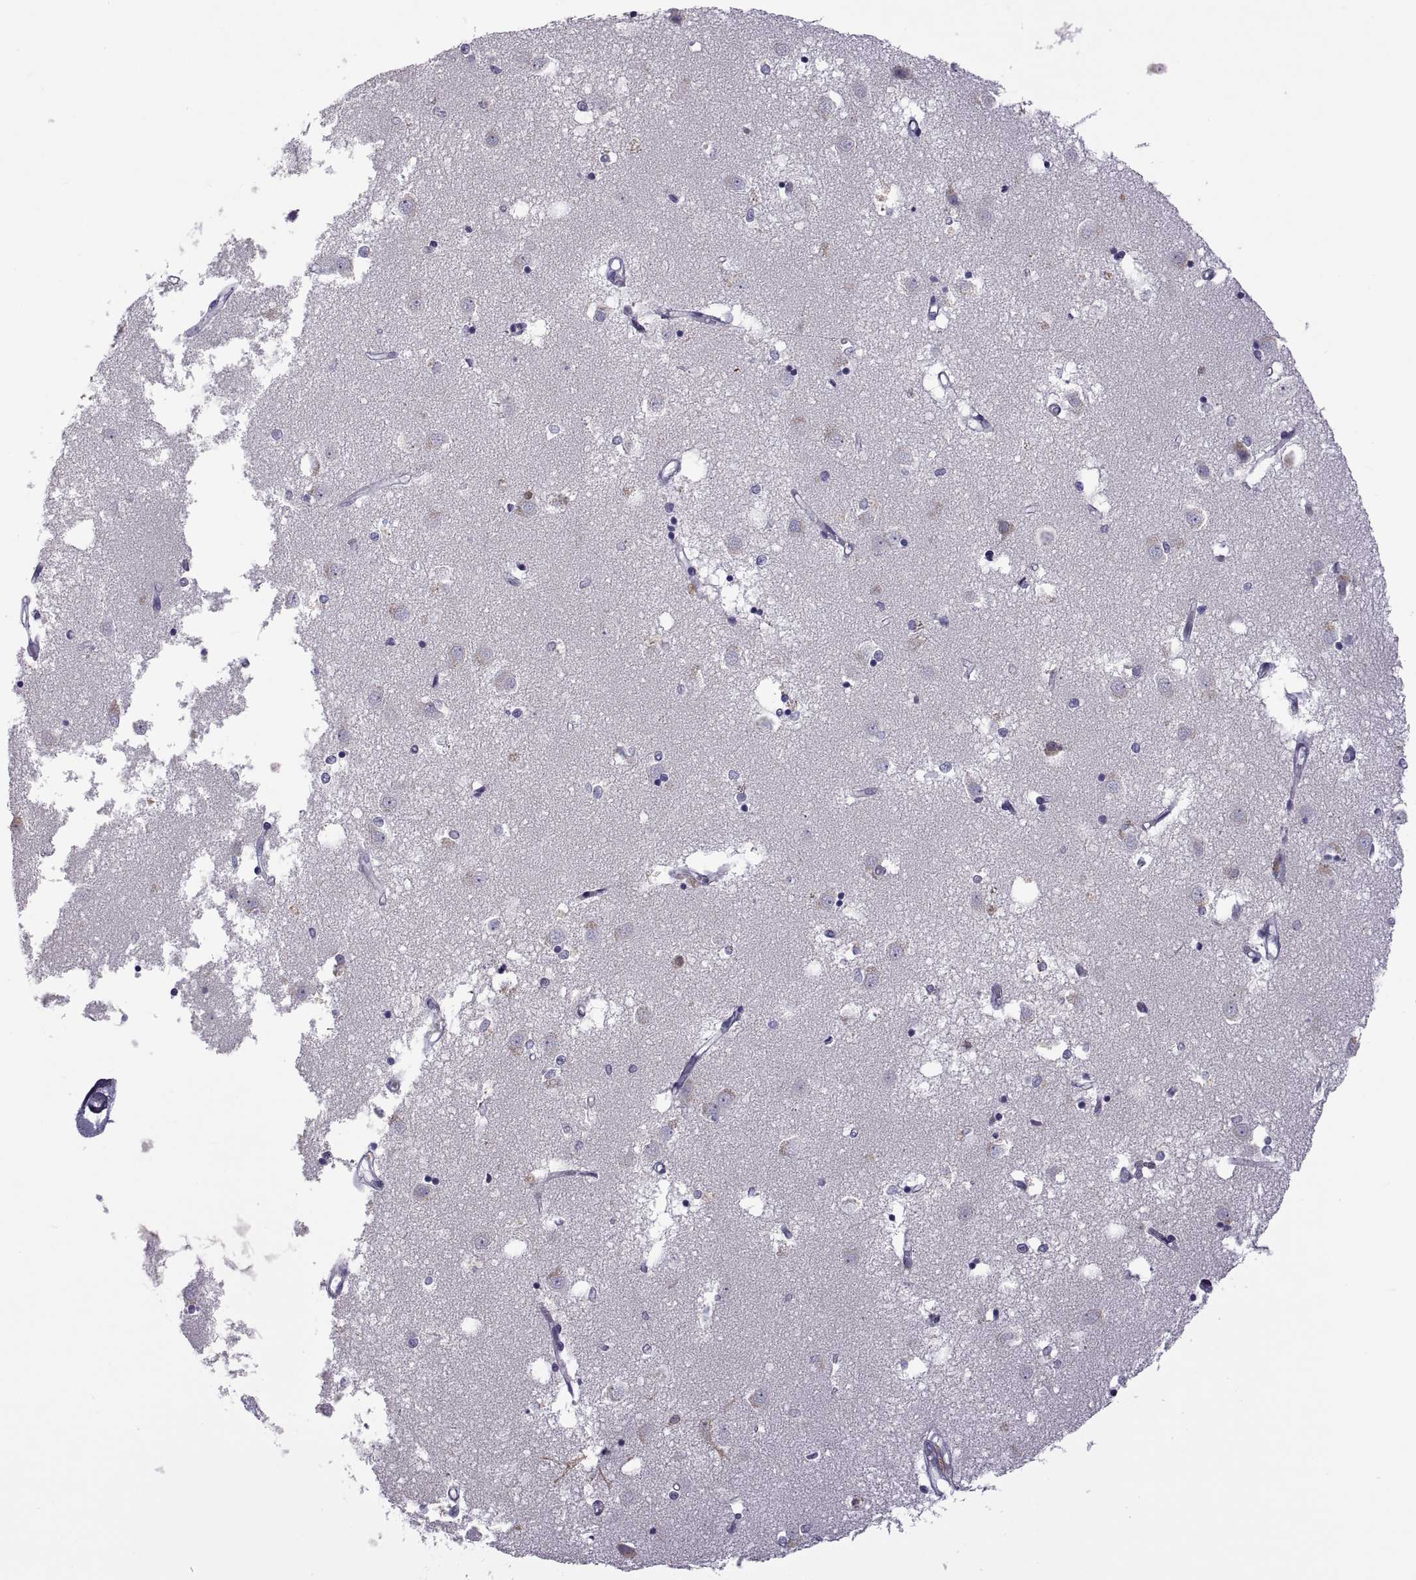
{"staining": {"intensity": "negative", "quantity": "none", "location": "none"}, "tissue": "caudate", "cell_type": "Glial cells", "image_type": "normal", "snomed": [{"axis": "morphology", "description": "Normal tissue, NOS"}, {"axis": "topography", "description": "Lateral ventricle wall"}], "caption": "Glial cells are negative for protein expression in normal human caudate. (DAB (3,3'-diaminobenzidine) immunohistochemistry (IHC), high magnification).", "gene": "RDM1", "patient": {"sex": "male", "age": 54}}